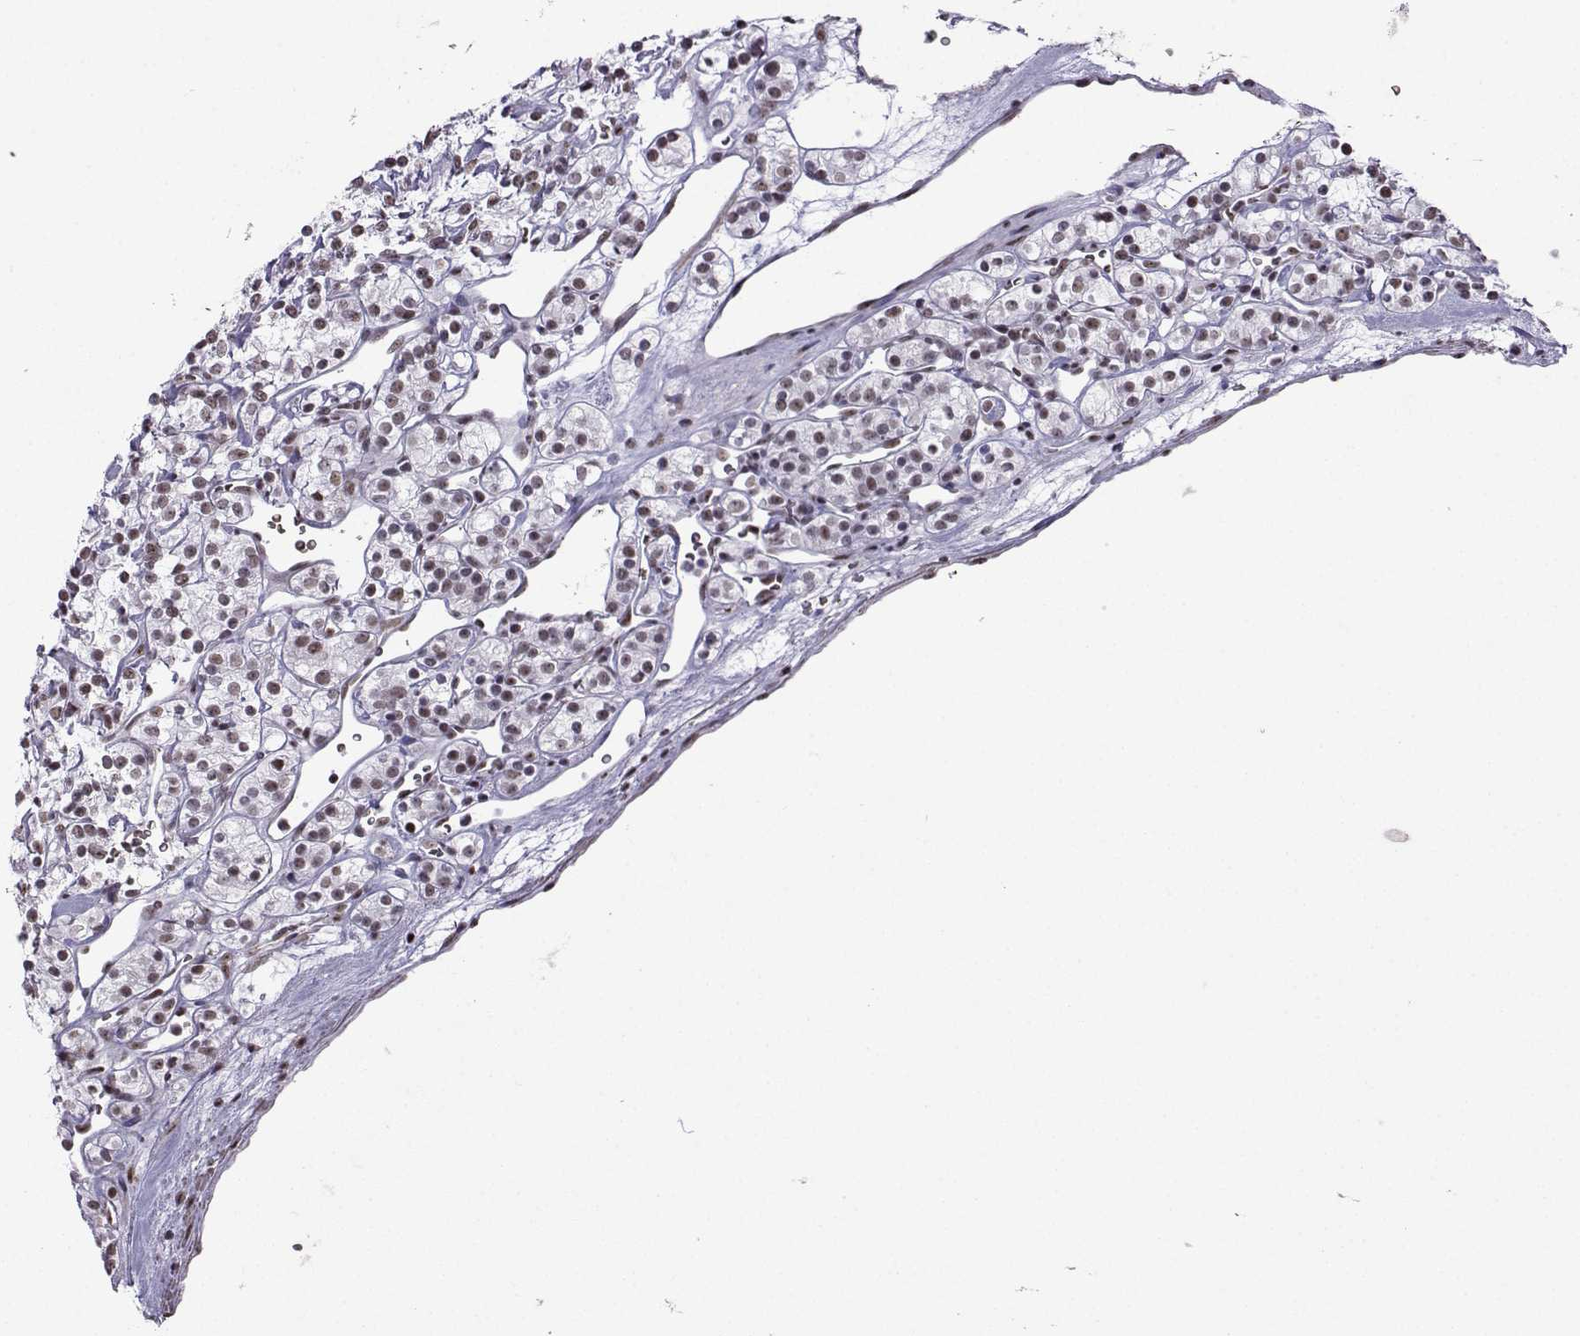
{"staining": {"intensity": "weak", "quantity": "25%-75%", "location": "nuclear"}, "tissue": "renal cancer", "cell_type": "Tumor cells", "image_type": "cancer", "snomed": [{"axis": "morphology", "description": "Adenocarcinoma, NOS"}, {"axis": "topography", "description": "Kidney"}], "caption": "Renal adenocarcinoma stained for a protein reveals weak nuclear positivity in tumor cells. (Stains: DAB in brown, nuclei in blue, Microscopy: brightfield microscopy at high magnification).", "gene": "CCNK", "patient": {"sex": "male", "age": 77}}